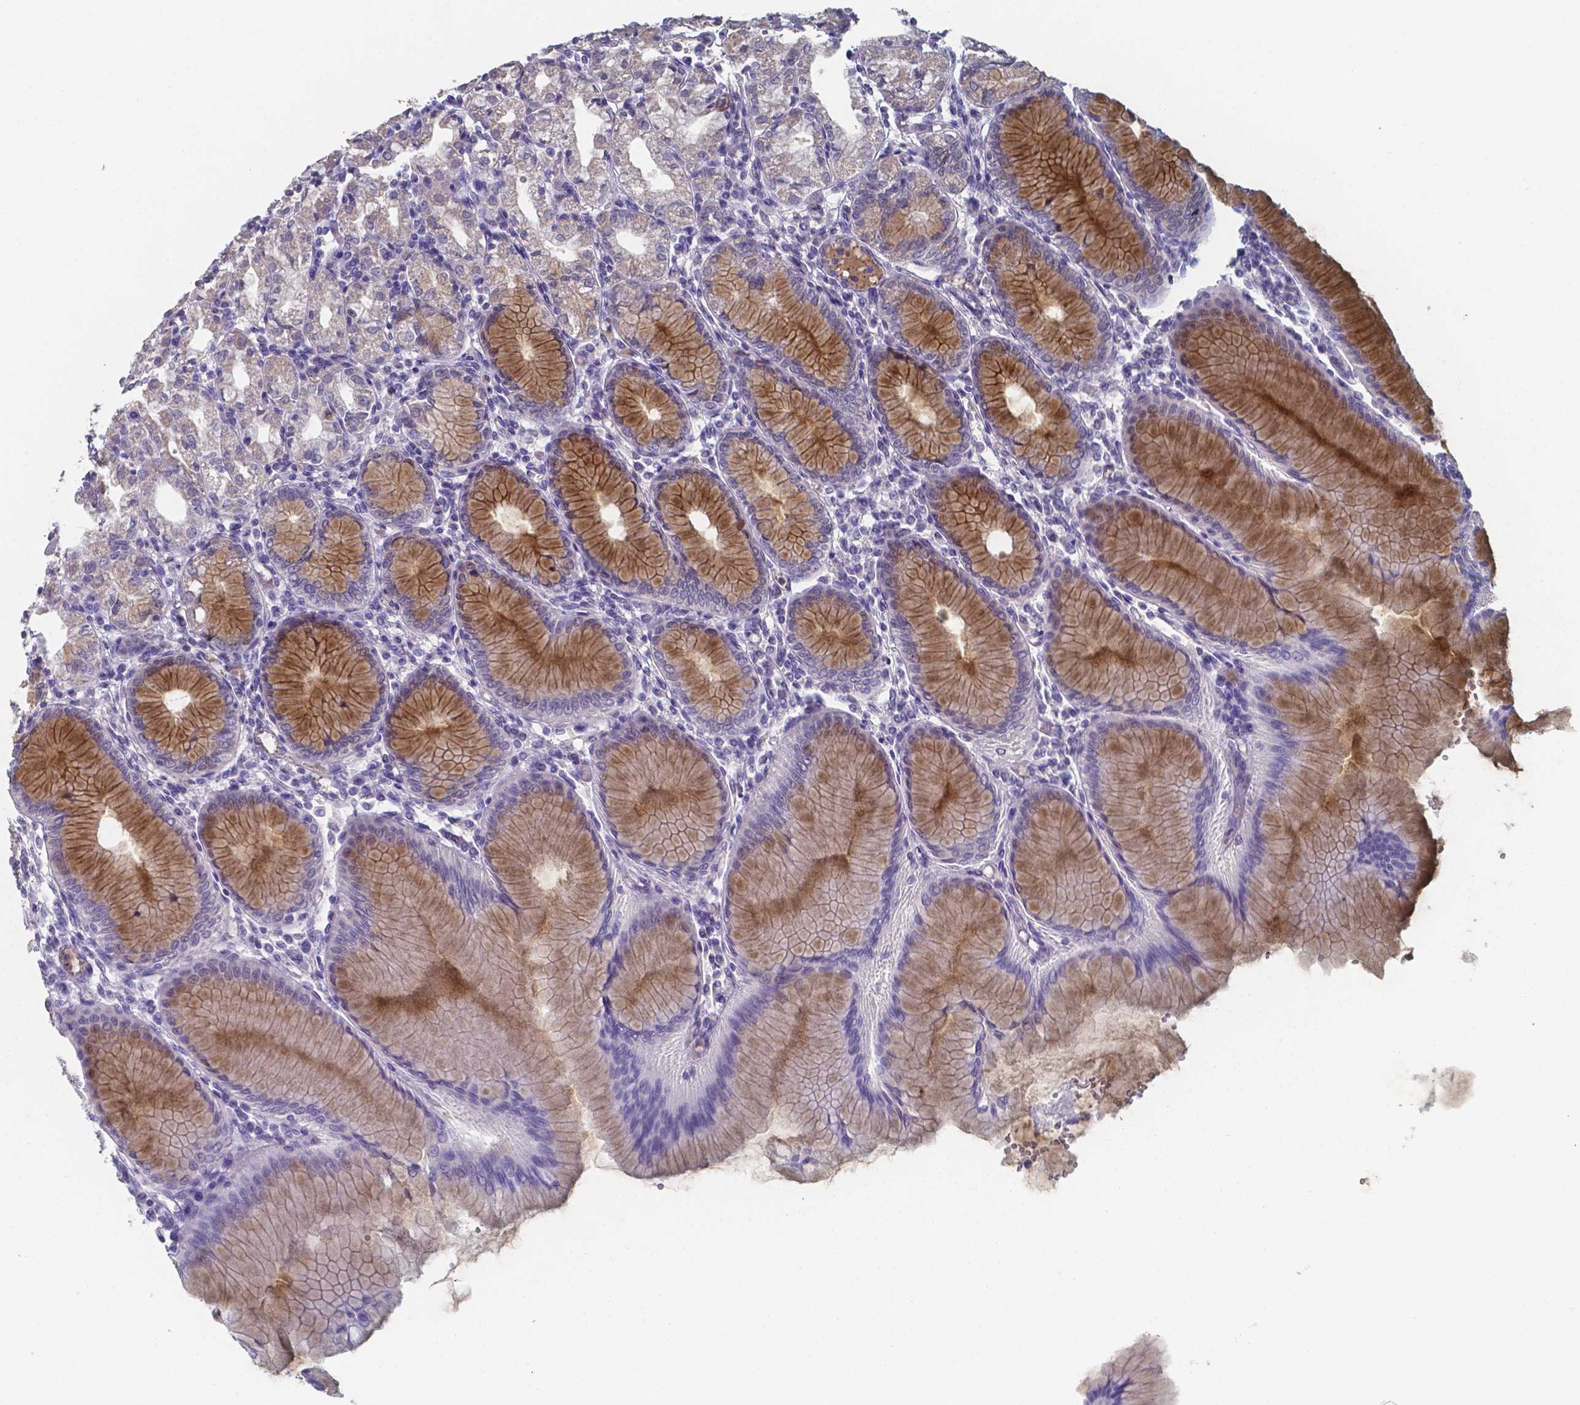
{"staining": {"intensity": "moderate", "quantity": "25%-75%", "location": "cytoplasmic/membranous"}, "tissue": "stomach", "cell_type": "Glandular cells", "image_type": "normal", "snomed": [{"axis": "morphology", "description": "Normal tissue, NOS"}, {"axis": "topography", "description": "Skeletal muscle"}, {"axis": "topography", "description": "Stomach"}], "caption": "Benign stomach demonstrates moderate cytoplasmic/membranous expression in approximately 25%-75% of glandular cells.", "gene": "BTBD17", "patient": {"sex": "female", "age": 57}}